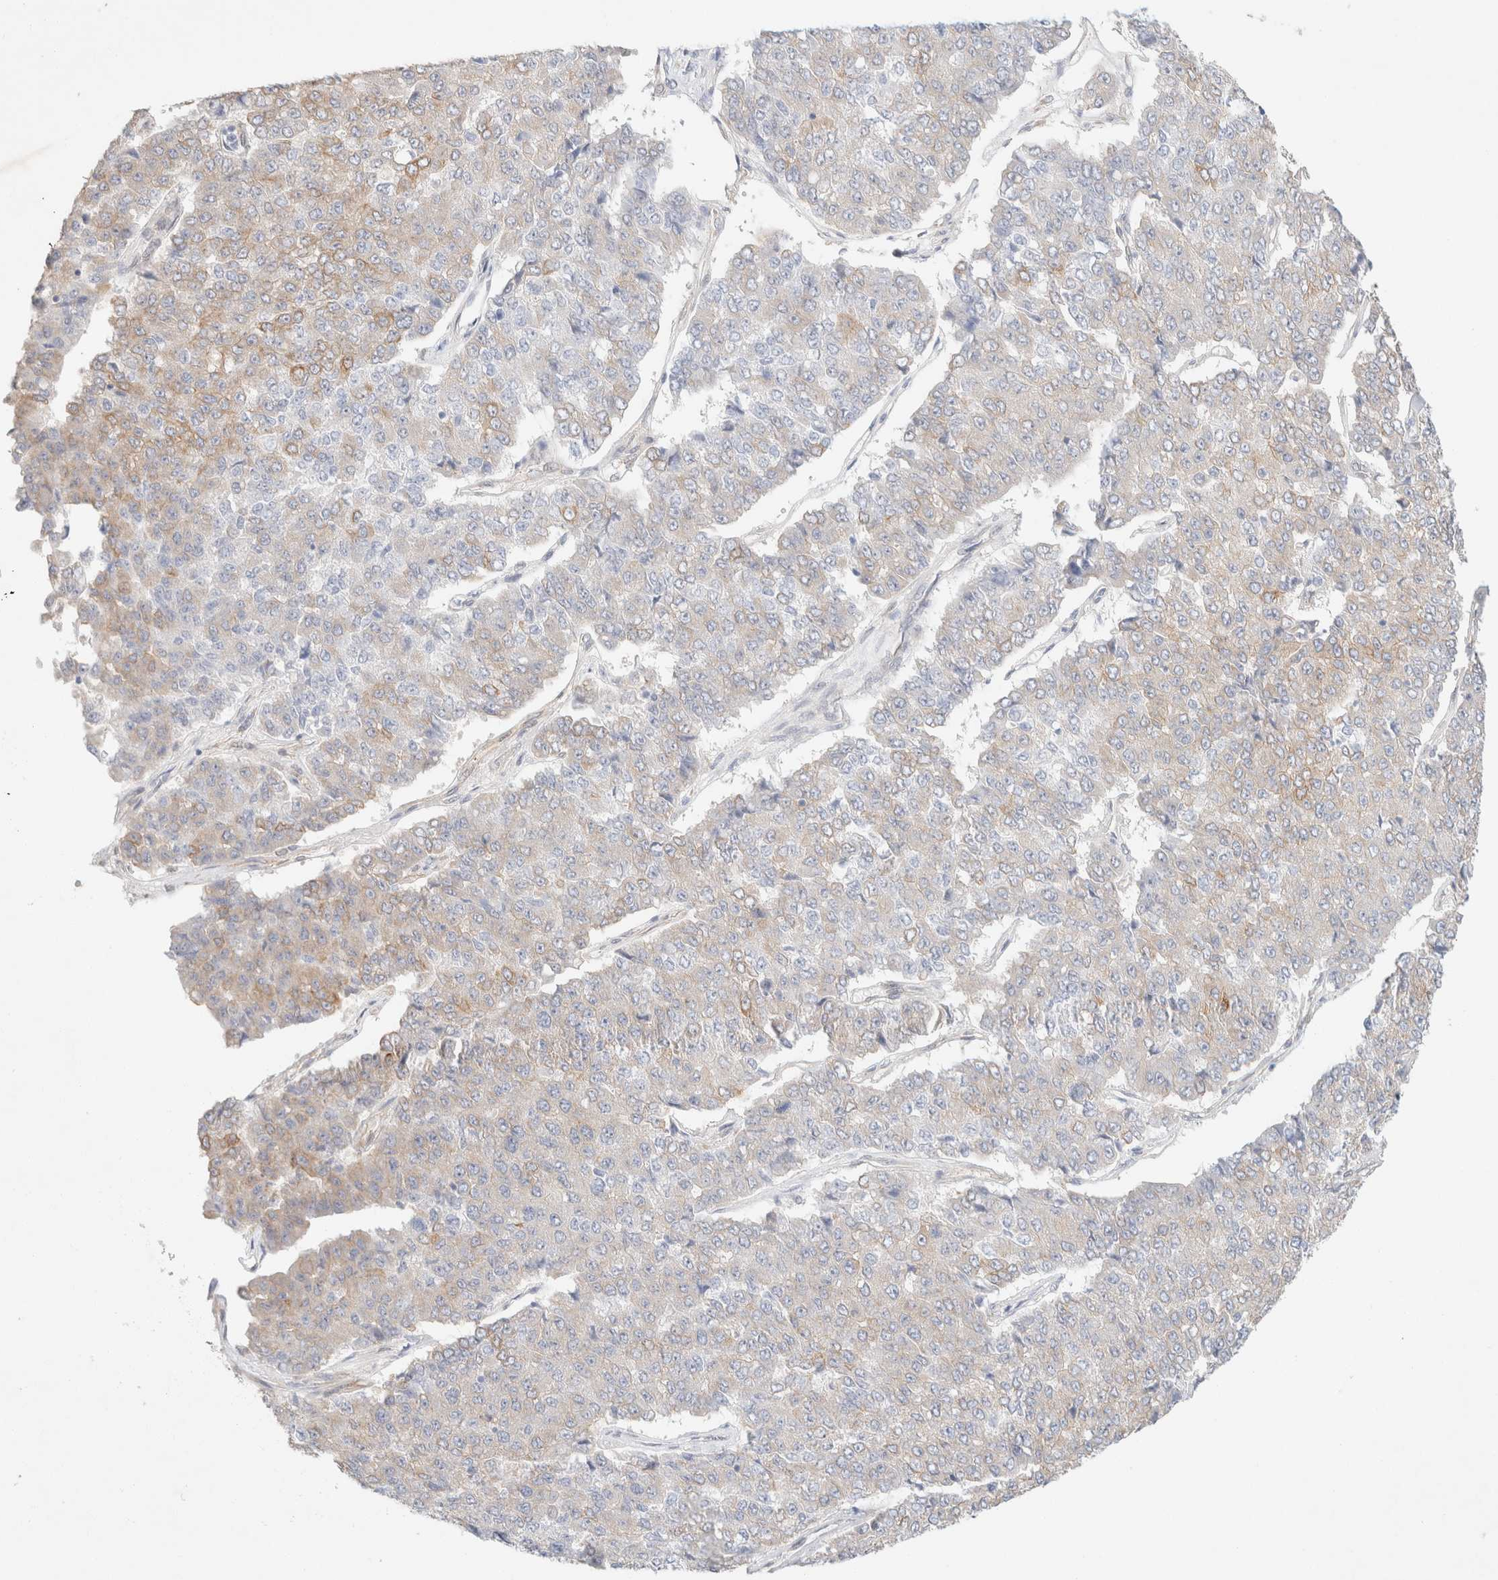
{"staining": {"intensity": "weak", "quantity": "<25%", "location": "cytoplasmic/membranous"}, "tissue": "pancreatic cancer", "cell_type": "Tumor cells", "image_type": "cancer", "snomed": [{"axis": "morphology", "description": "Adenocarcinoma, NOS"}, {"axis": "topography", "description": "Pancreas"}], "caption": "This is an immunohistochemistry histopathology image of human pancreatic cancer (adenocarcinoma). There is no expression in tumor cells.", "gene": "CSNK1E", "patient": {"sex": "male", "age": 50}}